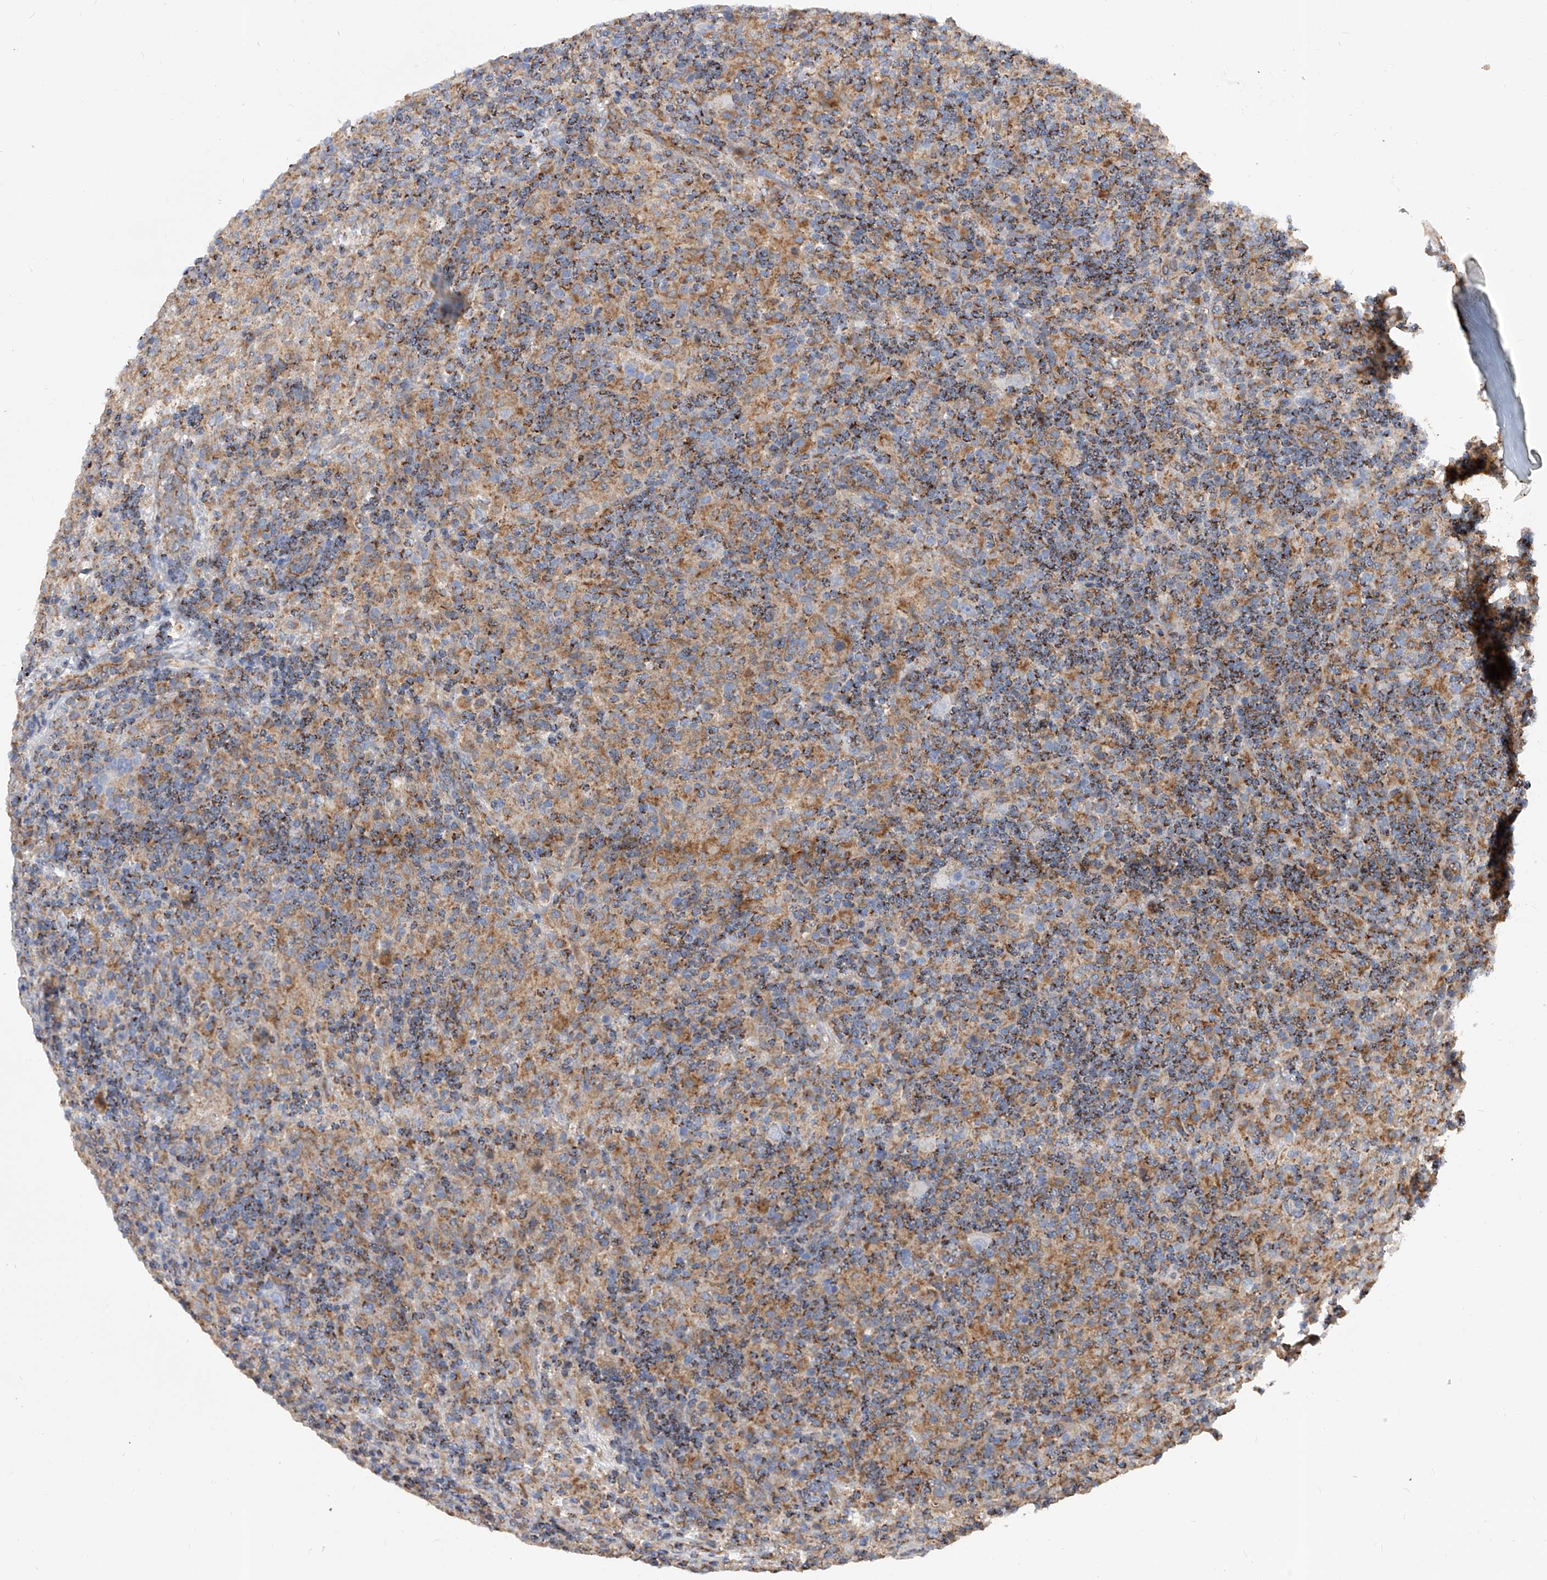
{"staining": {"intensity": "negative", "quantity": "none", "location": "none"}, "tissue": "lymphoma", "cell_type": "Tumor cells", "image_type": "cancer", "snomed": [{"axis": "morphology", "description": "Hodgkin's disease, NOS"}, {"axis": "topography", "description": "Lymph node"}], "caption": "Histopathology image shows no protein positivity in tumor cells of Hodgkin's disease tissue. The staining is performed using DAB brown chromogen with nuclei counter-stained in using hematoxylin.", "gene": "PDSS2", "patient": {"sex": "male", "age": 70}}